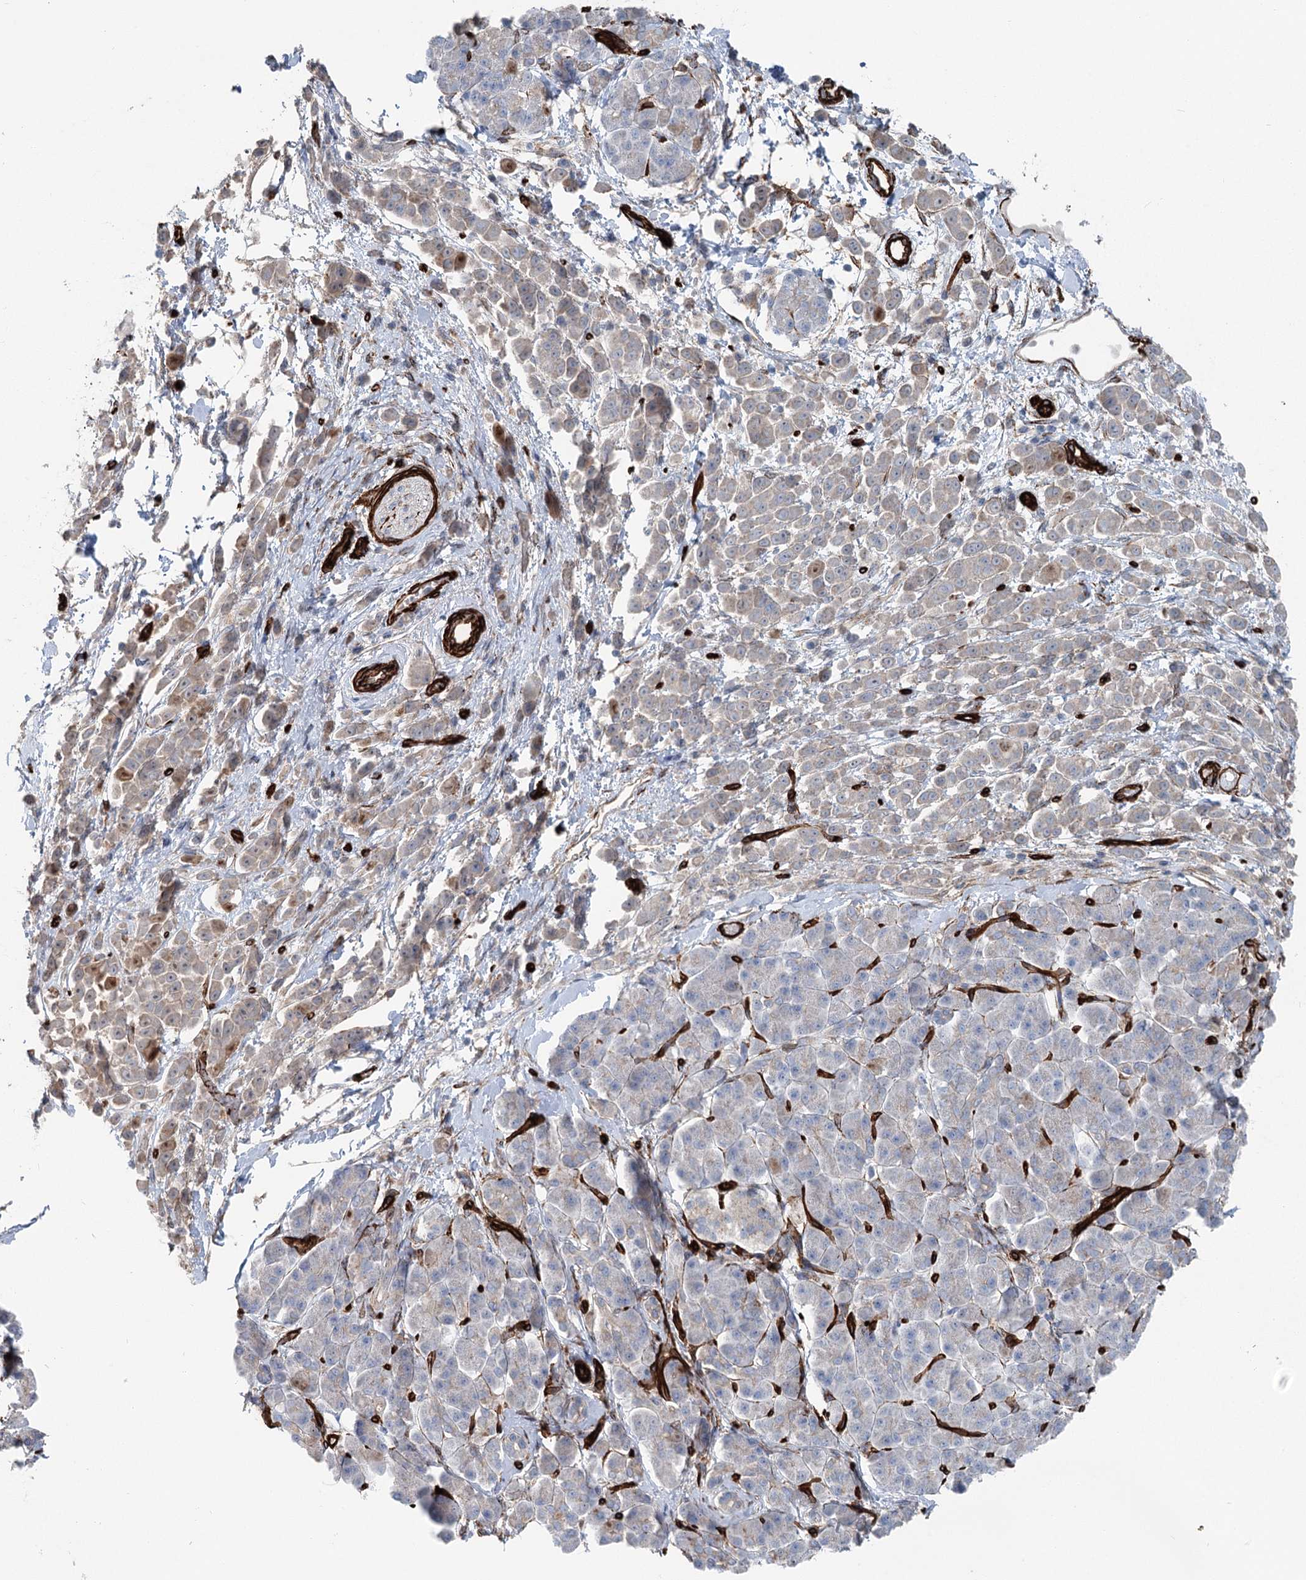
{"staining": {"intensity": "negative", "quantity": "none", "location": "none"}, "tissue": "pancreatic cancer", "cell_type": "Tumor cells", "image_type": "cancer", "snomed": [{"axis": "morphology", "description": "Normal tissue, NOS"}, {"axis": "morphology", "description": "Adenocarcinoma, NOS"}, {"axis": "topography", "description": "Pancreas"}], "caption": "Photomicrograph shows no significant protein staining in tumor cells of pancreatic cancer.", "gene": "IQSEC1", "patient": {"sex": "female", "age": 64}}